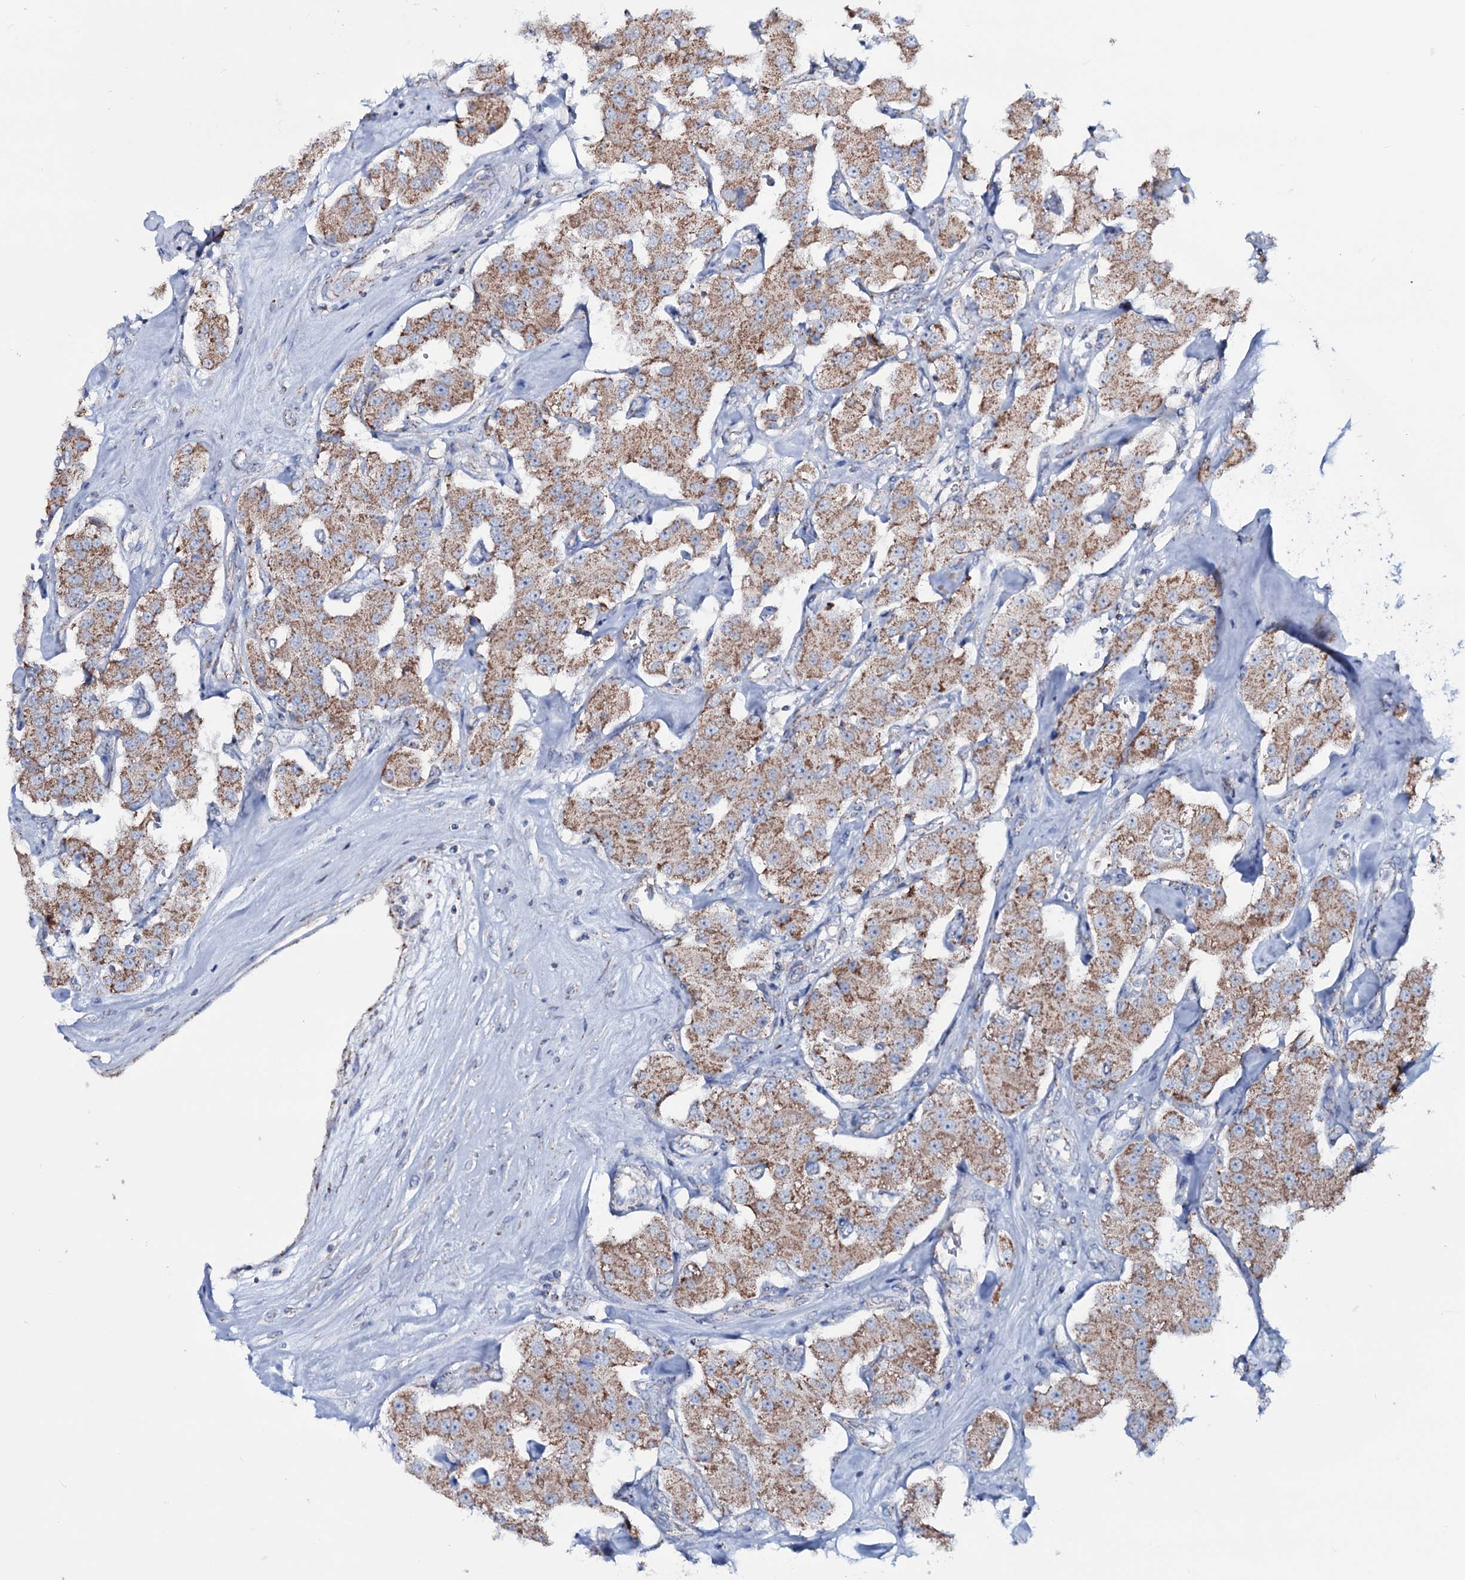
{"staining": {"intensity": "moderate", "quantity": ">75%", "location": "cytoplasmic/membranous"}, "tissue": "carcinoid", "cell_type": "Tumor cells", "image_type": "cancer", "snomed": [{"axis": "morphology", "description": "Carcinoid, malignant, NOS"}, {"axis": "topography", "description": "Pancreas"}], "caption": "Immunohistochemistry (DAB (3,3'-diaminobenzidine)) staining of human carcinoid (malignant) exhibits moderate cytoplasmic/membranous protein staining in about >75% of tumor cells. (brown staining indicates protein expression, while blue staining denotes nuclei).", "gene": "MRPS35", "patient": {"sex": "male", "age": 41}}